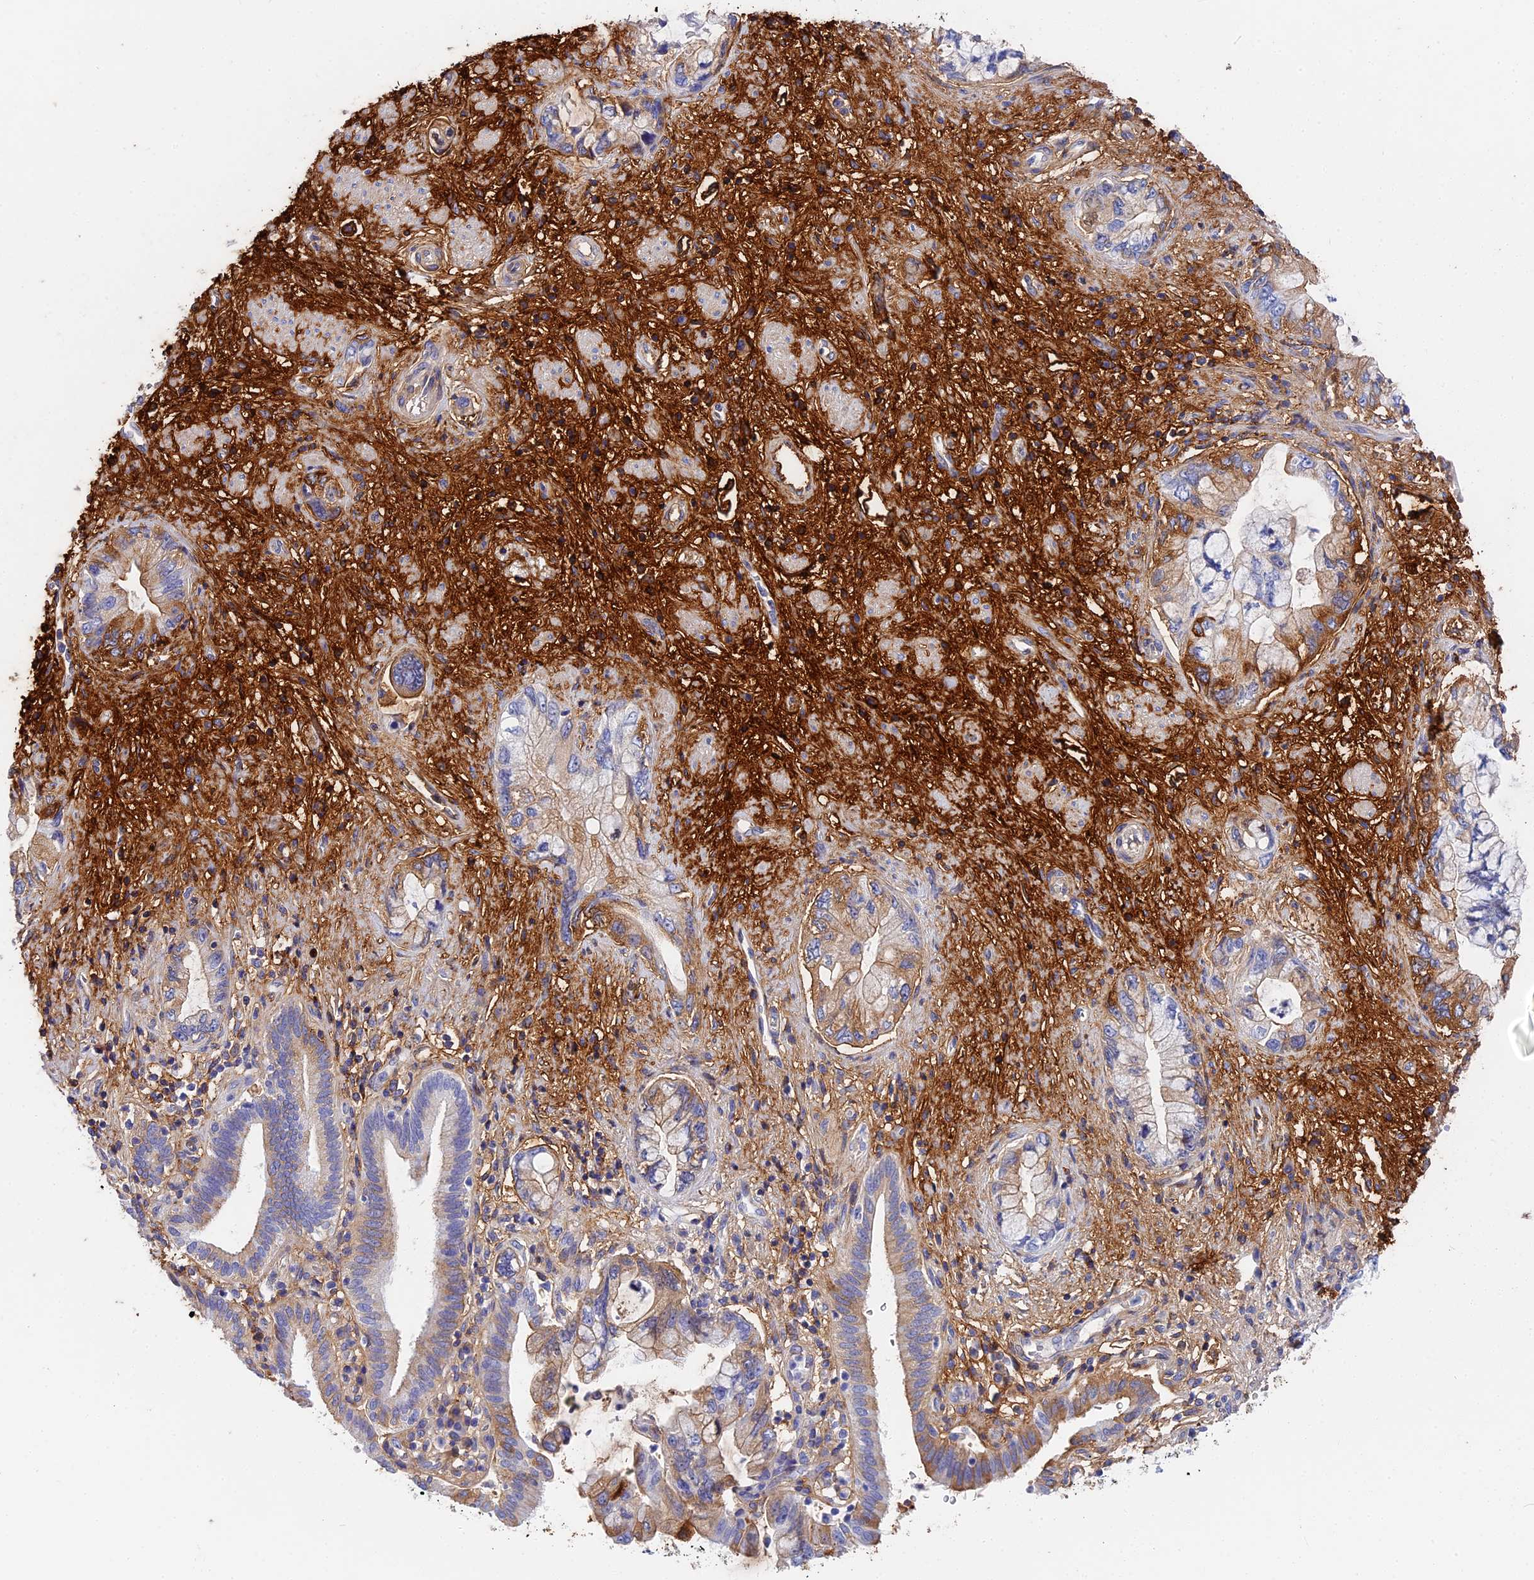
{"staining": {"intensity": "moderate", "quantity": "25%-75%", "location": "cytoplasmic/membranous"}, "tissue": "pancreatic cancer", "cell_type": "Tumor cells", "image_type": "cancer", "snomed": [{"axis": "morphology", "description": "Adenocarcinoma, NOS"}, {"axis": "topography", "description": "Pancreas"}], "caption": "Protein analysis of pancreatic cancer (adenocarcinoma) tissue displays moderate cytoplasmic/membranous expression in about 25%-75% of tumor cells. Using DAB (3,3'-diaminobenzidine) (brown) and hematoxylin (blue) stains, captured at high magnification using brightfield microscopy.", "gene": "ITIH1", "patient": {"sex": "female", "age": 73}}